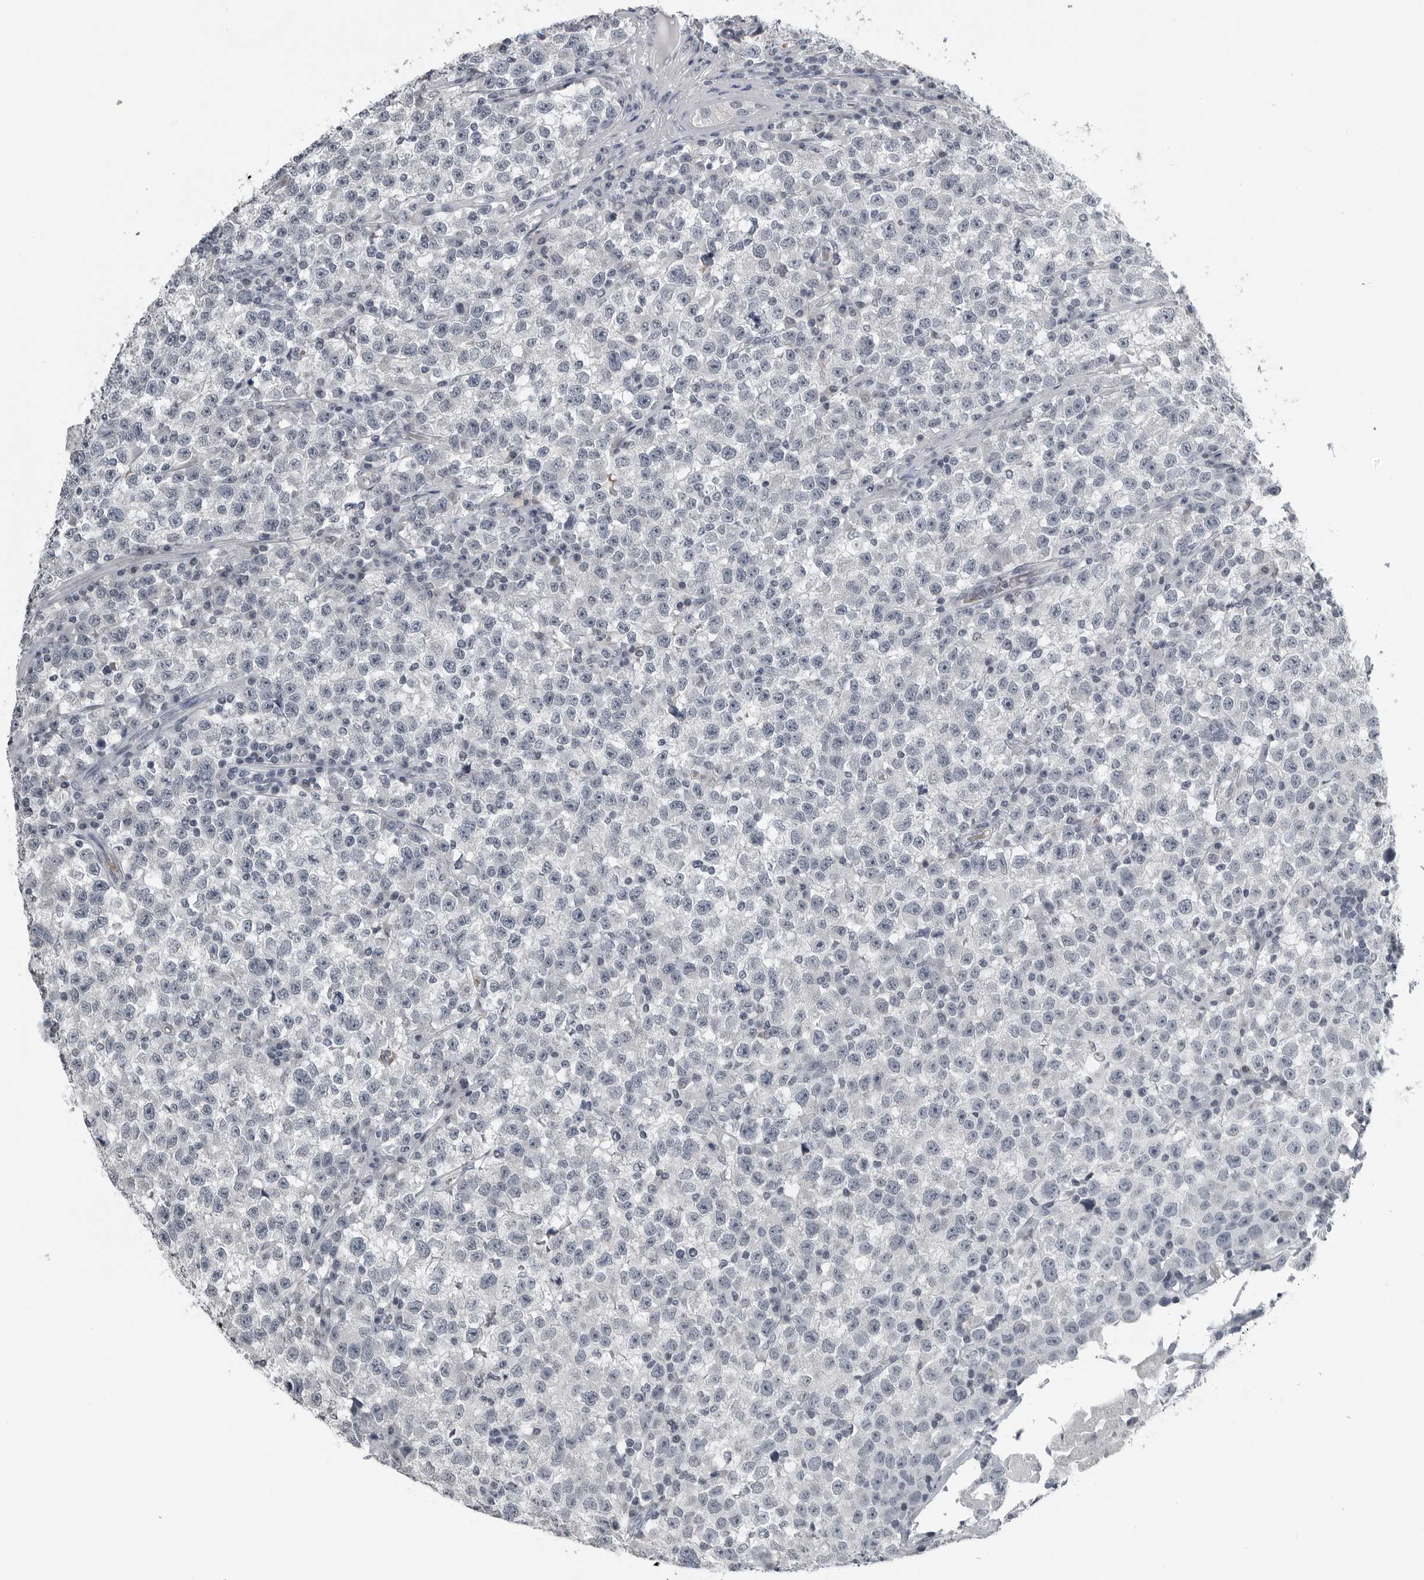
{"staining": {"intensity": "negative", "quantity": "none", "location": "none"}, "tissue": "testis cancer", "cell_type": "Tumor cells", "image_type": "cancer", "snomed": [{"axis": "morphology", "description": "Seminoma, NOS"}, {"axis": "topography", "description": "Testis"}], "caption": "A high-resolution image shows immunohistochemistry (IHC) staining of testis seminoma, which demonstrates no significant expression in tumor cells. (DAB (3,3'-diaminobenzidine) IHC with hematoxylin counter stain).", "gene": "SPINK1", "patient": {"sex": "male", "age": 22}}